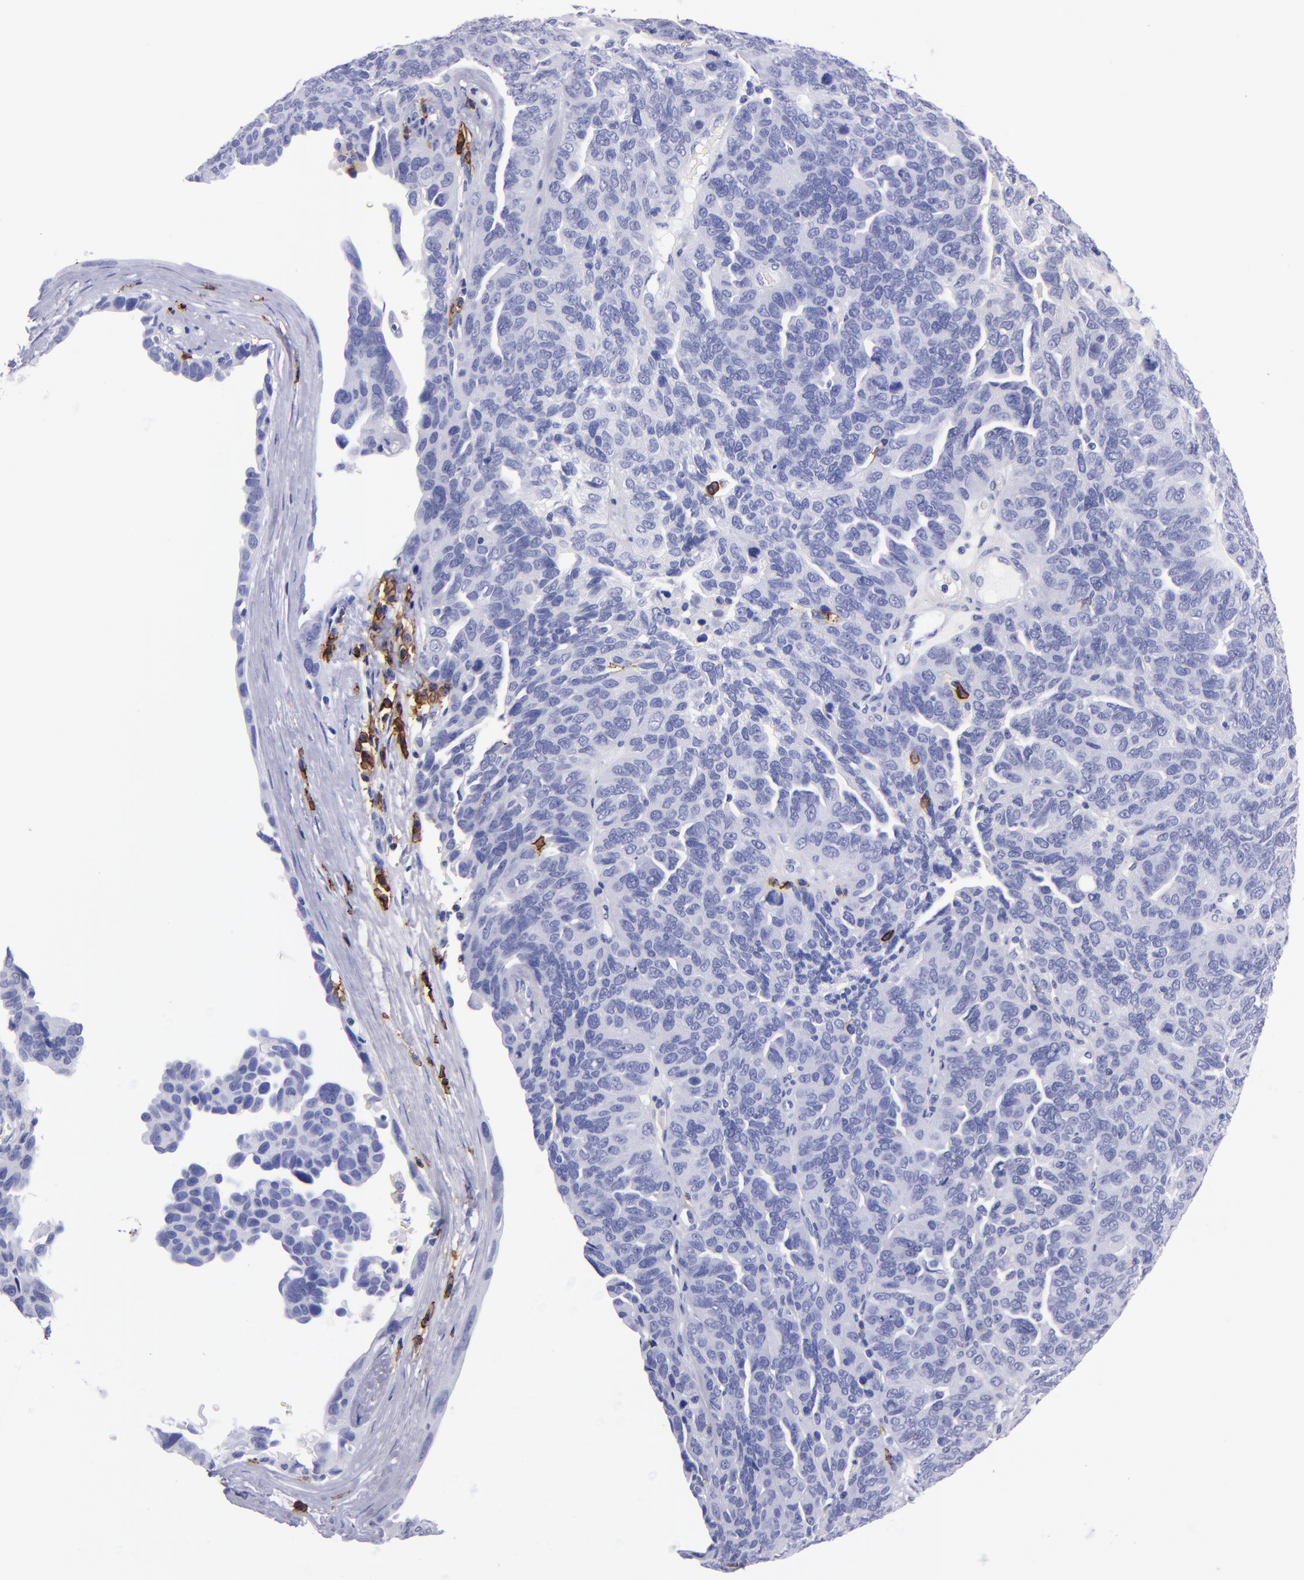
{"staining": {"intensity": "negative", "quantity": "none", "location": "none"}, "tissue": "ovarian cancer", "cell_type": "Tumor cells", "image_type": "cancer", "snomed": [{"axis": "morphology", "description": "Cystadenocarcinoma, serous, NOS"}, {"axis": "topography", "description": "Ovary"}], "caption": "This histopathology image is of serous cystadenocarcinoma (ovarian) stained with IHC to label a protein in brown with the nuclei are counter-stained blue. There is no staining in tumor cells.", "gene": "CD38", "patient": {"sex": "female", "age": 64}}